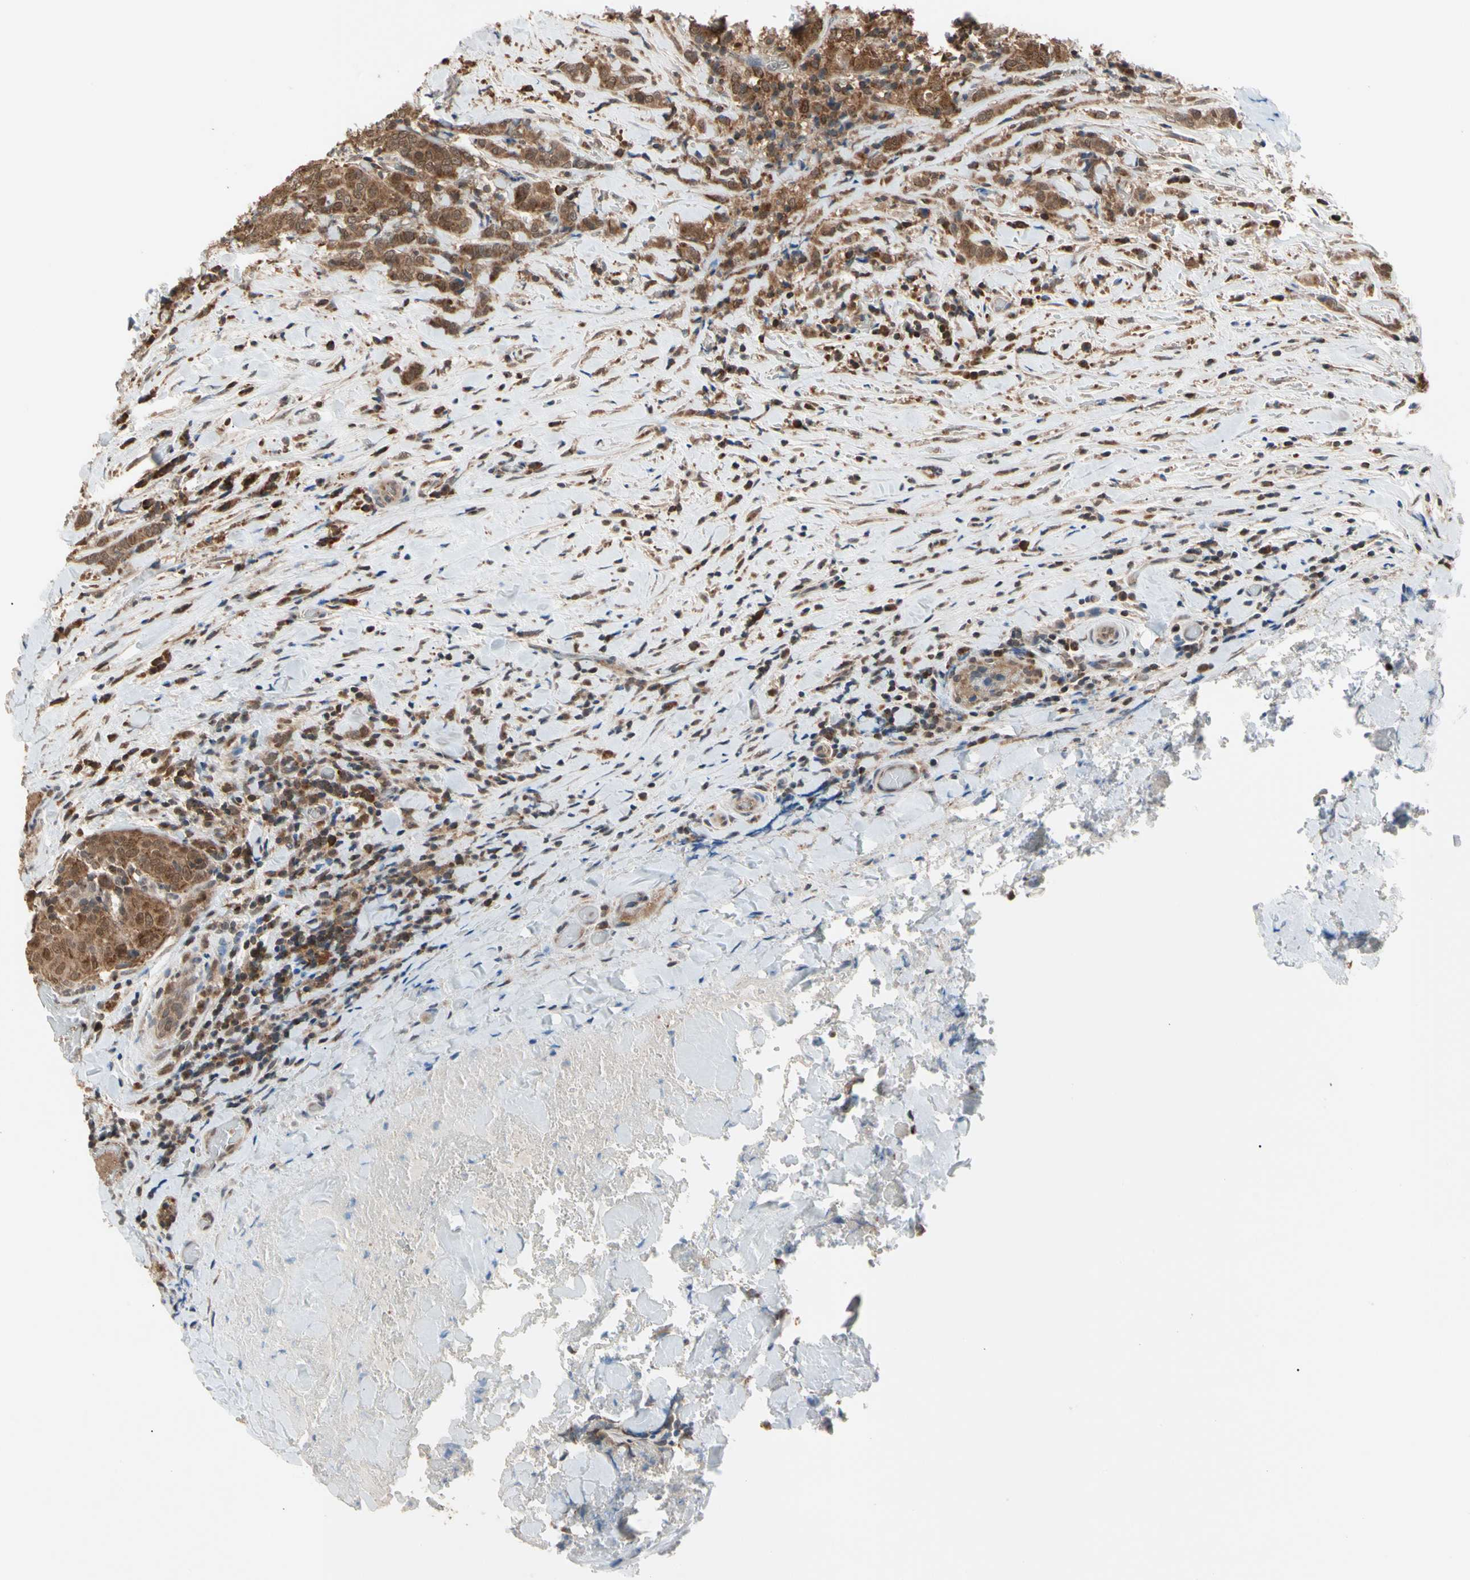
{"staining": {"intensity": "strong", "quantity": ">75%", "location": "cytoplasmic/membranous"}, "tissue": "thyroid cancer", "cell_type": "Tumor cells", "image_type": "cancer", "snomed": [{"axis": "morphology", "description": "Normal tissue, NOS"}, {"axis": "morphology", "description": "Papillary adenocarcinoma, NOS"}, {"axis": "topography", "description": "Thyroid gland"}], "caption": "The immunohistochemical stain highlights strong cytoplasmic/membranous positivity in tumor cells of thyroid cancer tissue. The staining is performed using DAB (3,3'-diaminobenzidine) brown chromogen to label protein expression. The nuclei are counter-stained blue using hematoxylin.", "gene": "MTHFS", "patient": {"sex": "female", "age": 30}}